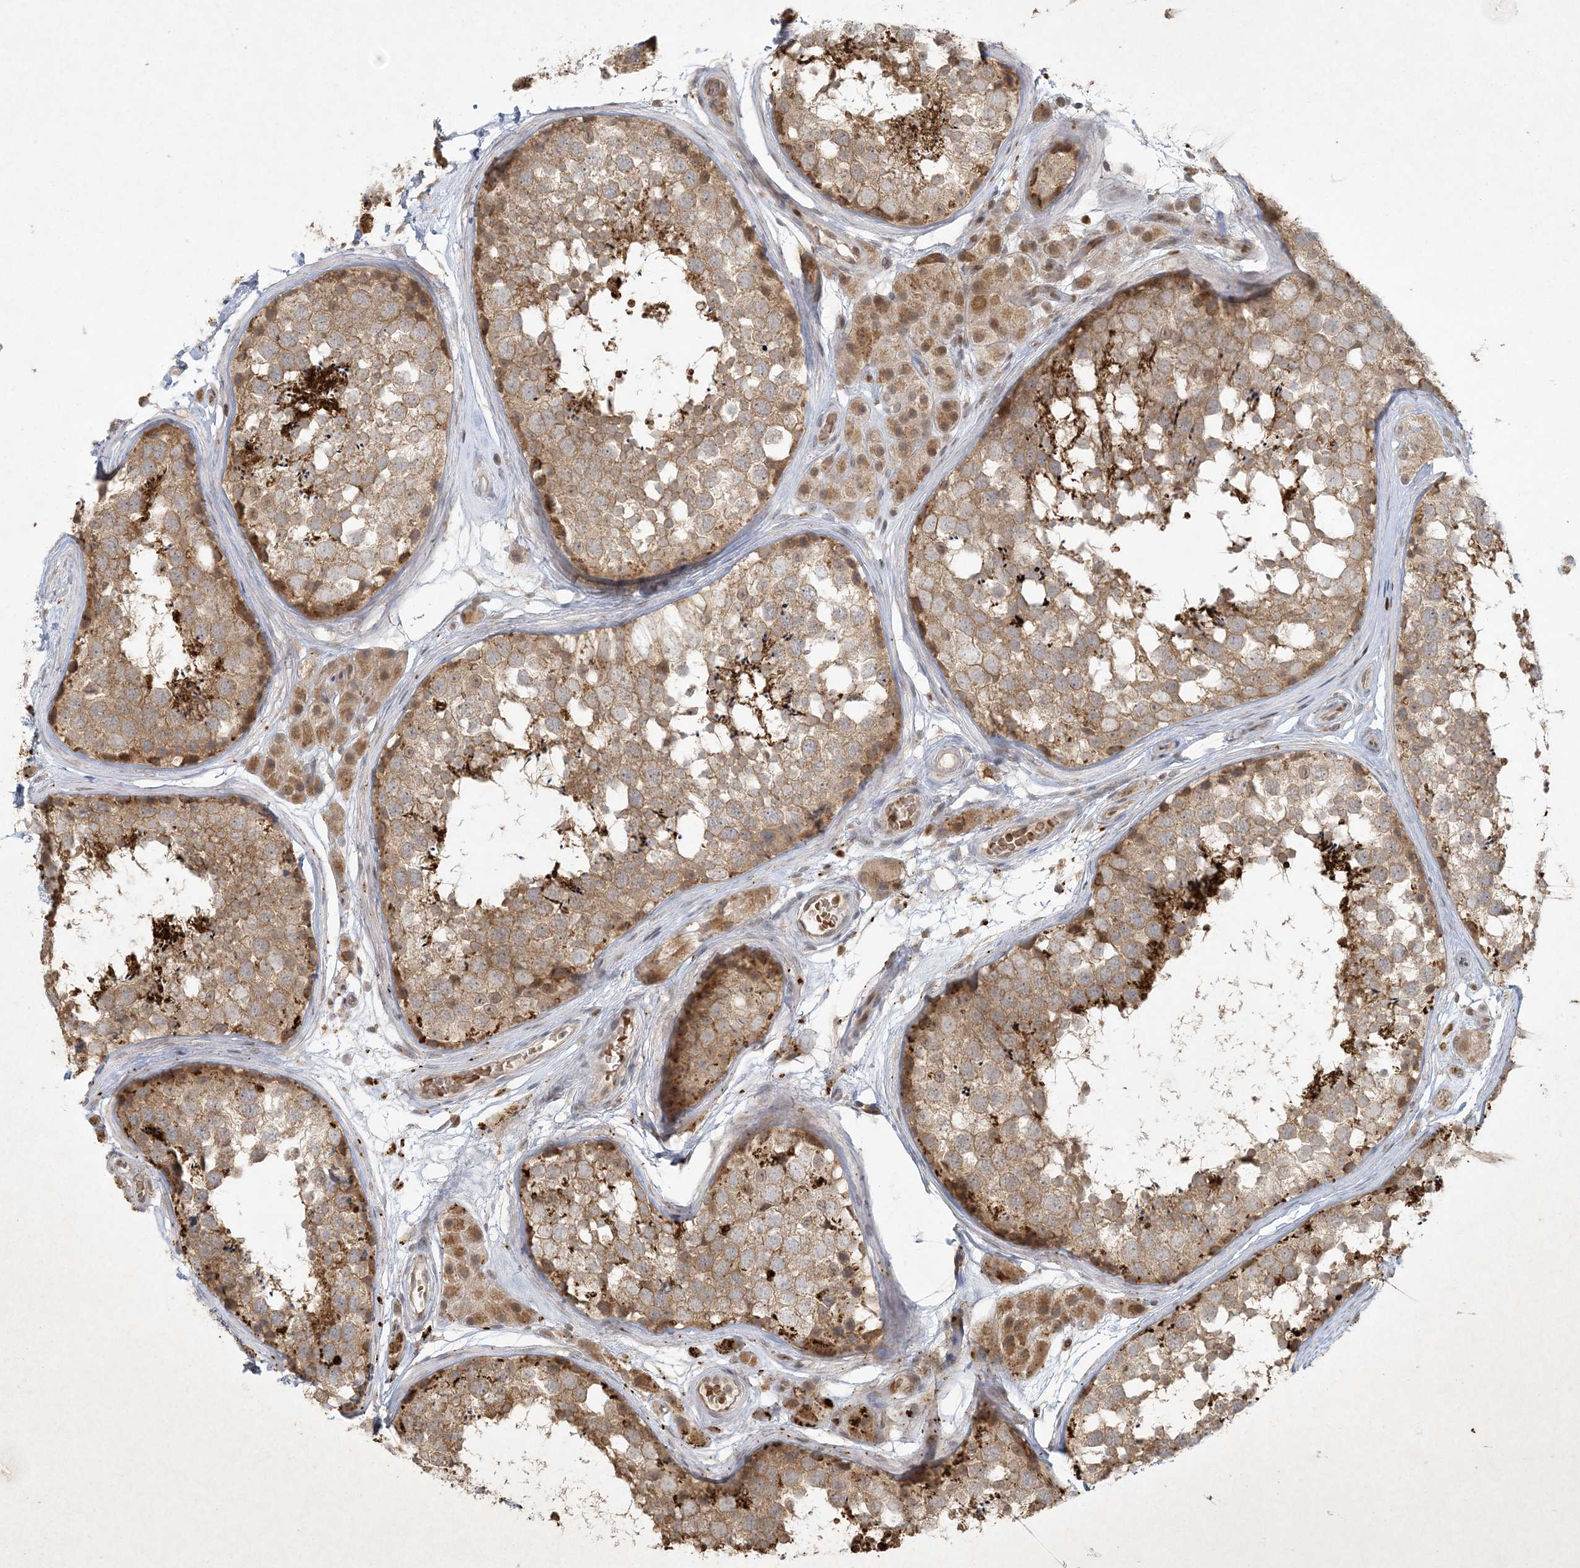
{"staining": {"intensity": "strong", "quantity": "25%-75%", "location": "cytoplasmic/membranous"}, "tissue": "testis", "cell_type": "Cells in seminiferous ducts", "image_type": "normal", "snomed": [{"axis": "morphology", "description": "Normal tissue, NOS"}, {"axis": "topography", "description": "Testis"}], "caption": "Testis stained for a protein exhibits strong cytoplasmic/membranous positivity in cells in seminiferous ducts. The protein is shown in brown color, while the nuclei are stained blue.", "gene": "CTDNEP1", "patient": {"sex": "male", "age": 56}}